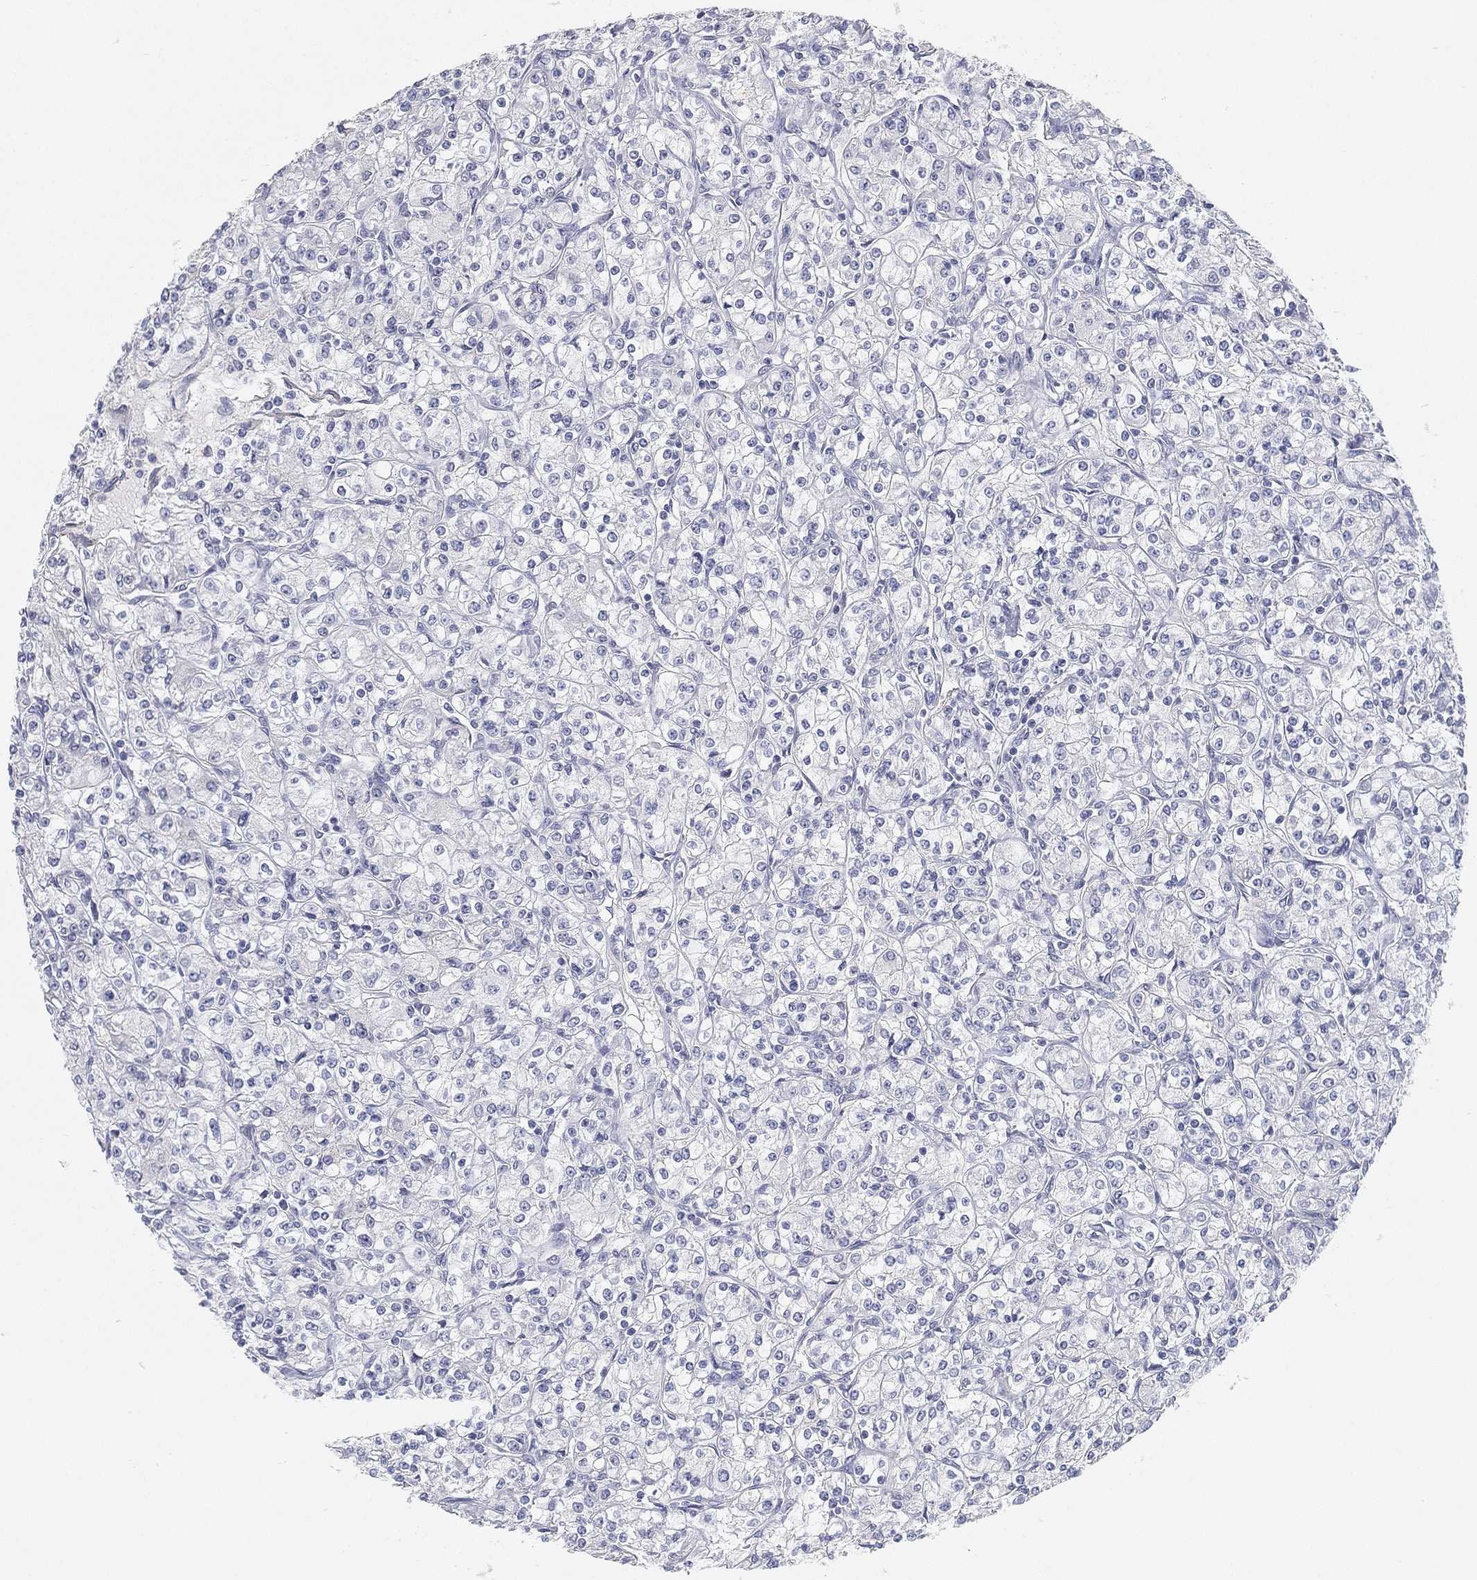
{"staining": {"intensity": "negative", "quantity": "none", "location": "none"}, "tissue": "renal cancer", "cell_type": "Tumor cells", "image_type": "cancer", "snomed": [{"axis": "morphology", "description": "Adenocarcinoma, NOS"}, {"axis": "topography", "description": "Kidney"}], "caption": "The micrograph reveals no staining of tumor cells in renal cancer (adenocarcinoma).", "gene": "GPR61", "patient": {"sex": "male", "age": 77}}